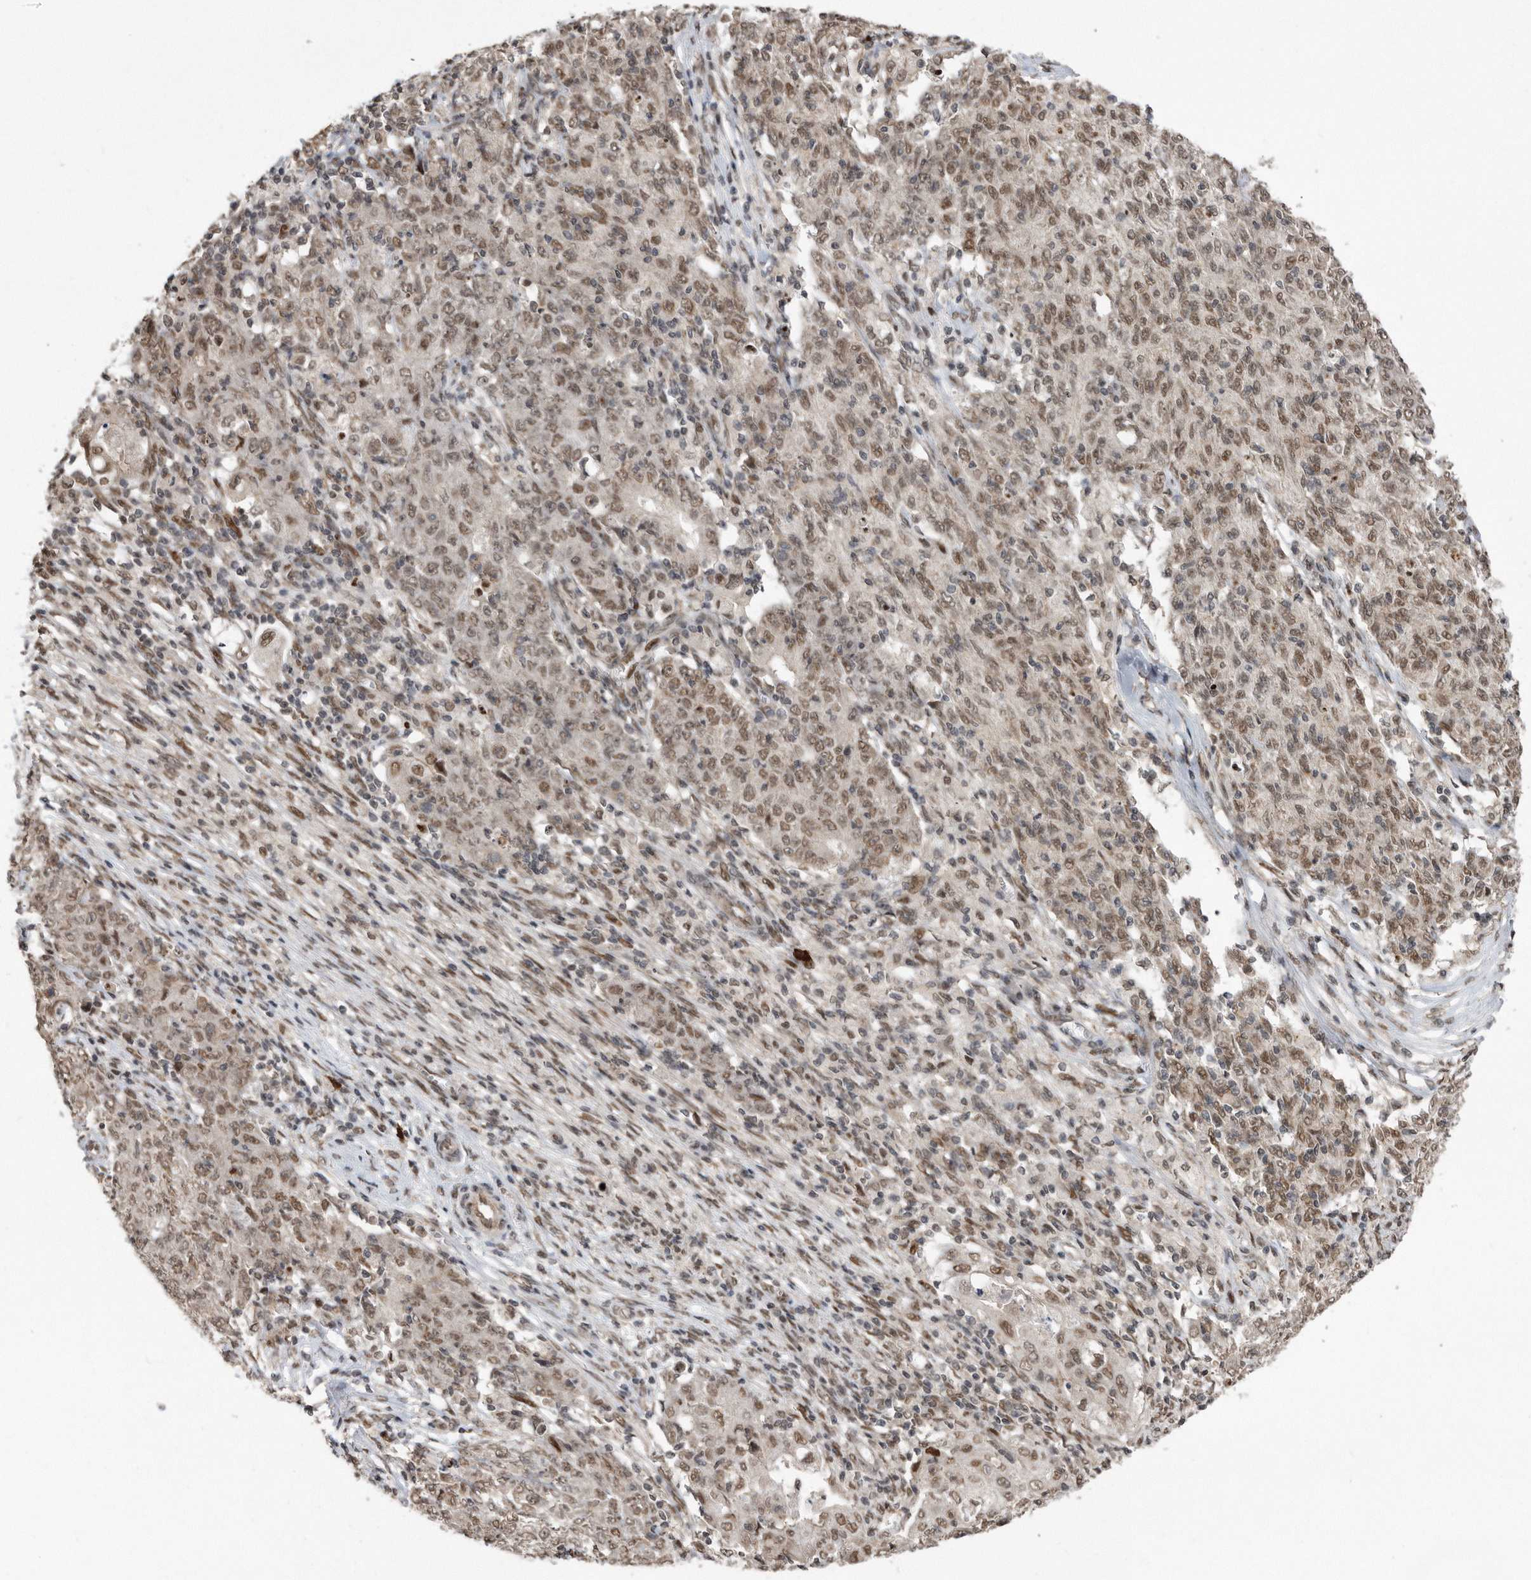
{"staining": {"intensity": "moderate", "quantity": ">75%", "location": "nuclear"}, "tissue": "ovarian cancer", "cell_type": "Tumor cells", "image_type": "cancer", "snomed": [{"axis": "morphology", "description": "Carcinoma, endometroid"}, {"axis": "topography", "description": "Ovary"}], "caption": "Immunohistochemical staining of ovarian cancer demonstrates medium levels of moderate nuclear staining in about >75% of tumor cells.", "gene": "TDRD3", "patient": {"sex": "female", "age": 42}}